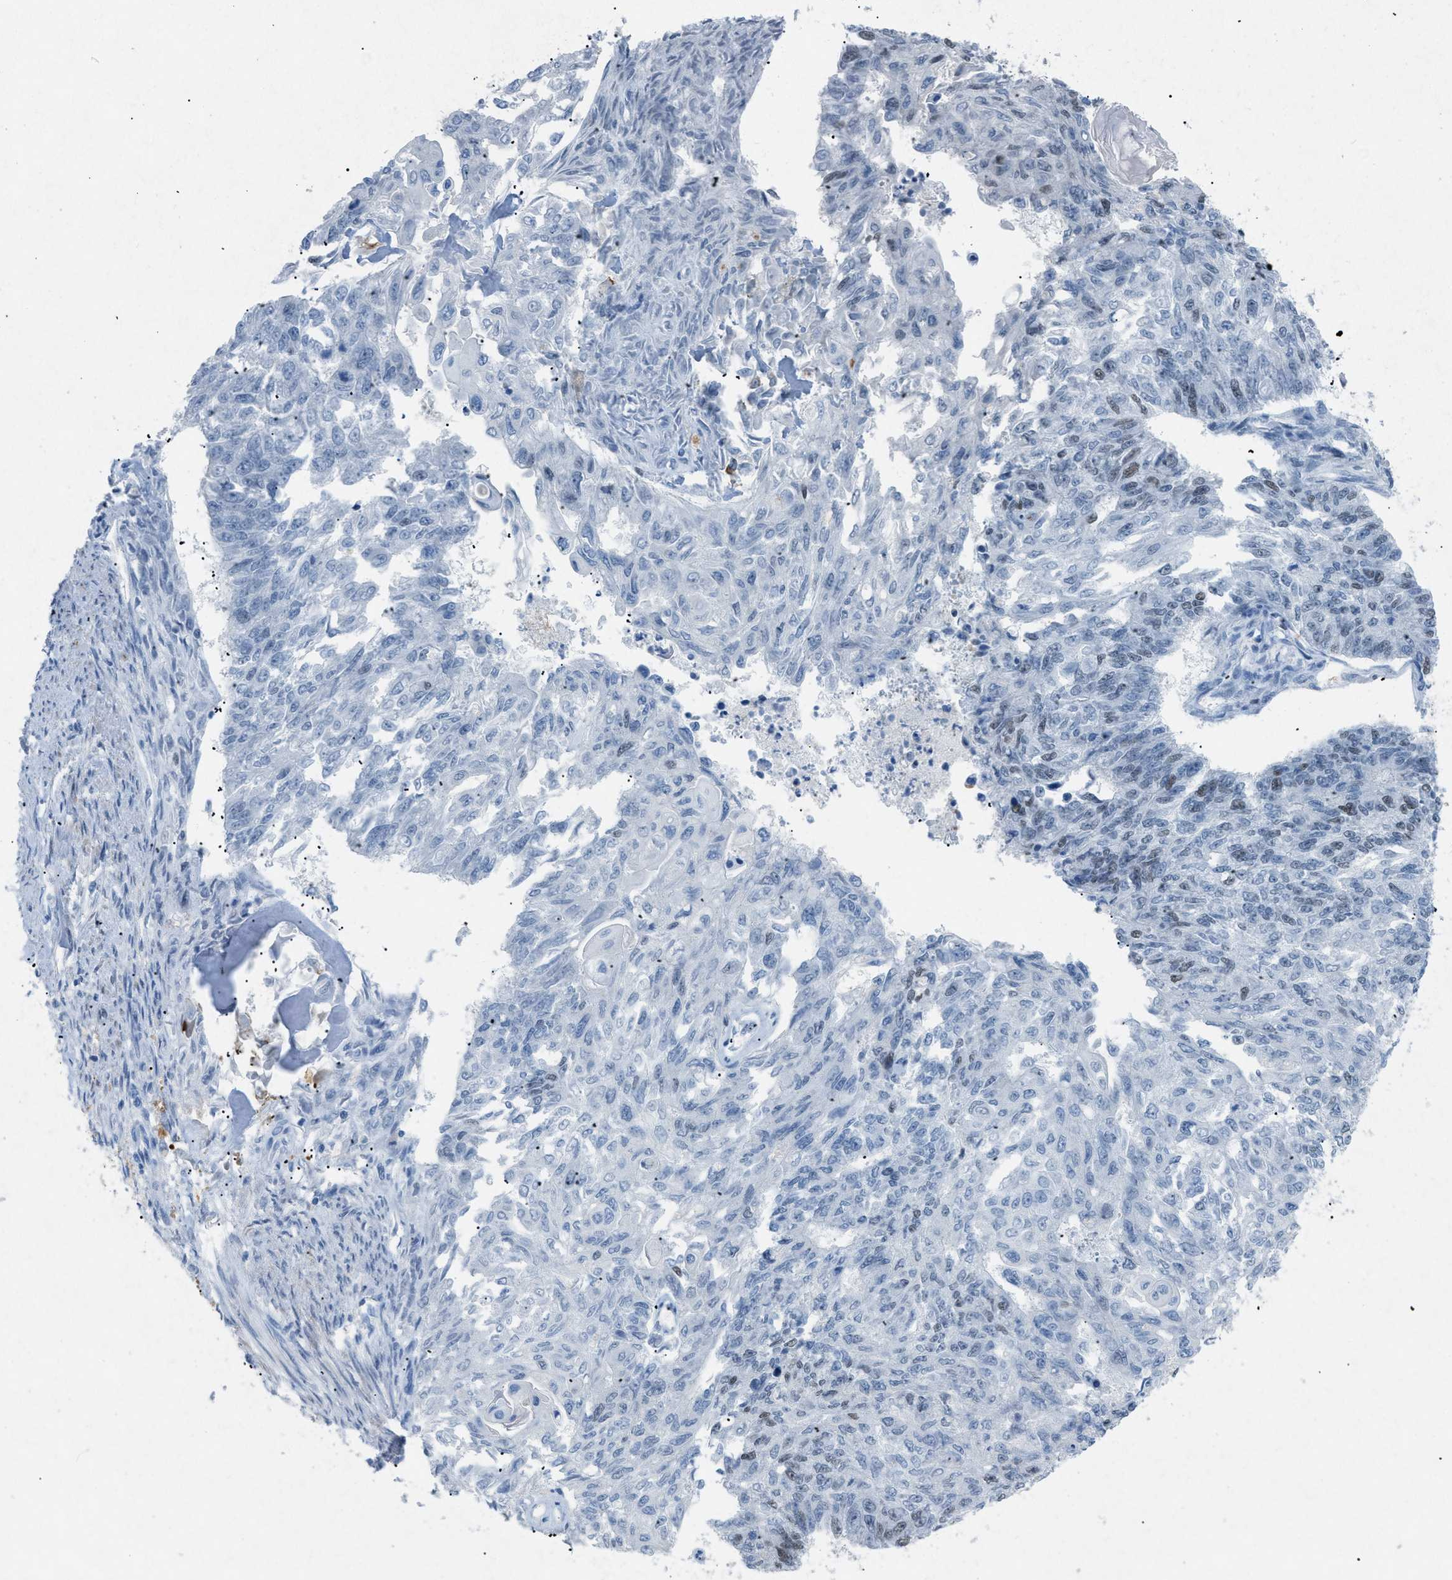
{"staining": {"intensity": "weak", "quantity": "<25%", "location": "nuclear"}, "tissue": "endometrial cancer", "cell_type": "Tumor cells", "image_type": "cancer", "snomed": [{"axis": "morphology", "description": "Adenocarcinoma, NOS"}, {"axis": "topography", "description": "Endometrium"}], "caption": "Immunohistochemical staining of endometrial cancer (adenocarcinoma) demonstrates no significant positivity in tumor cells.", "gene": "TASOR", "patient": {"sex": "female", "age": 32}}